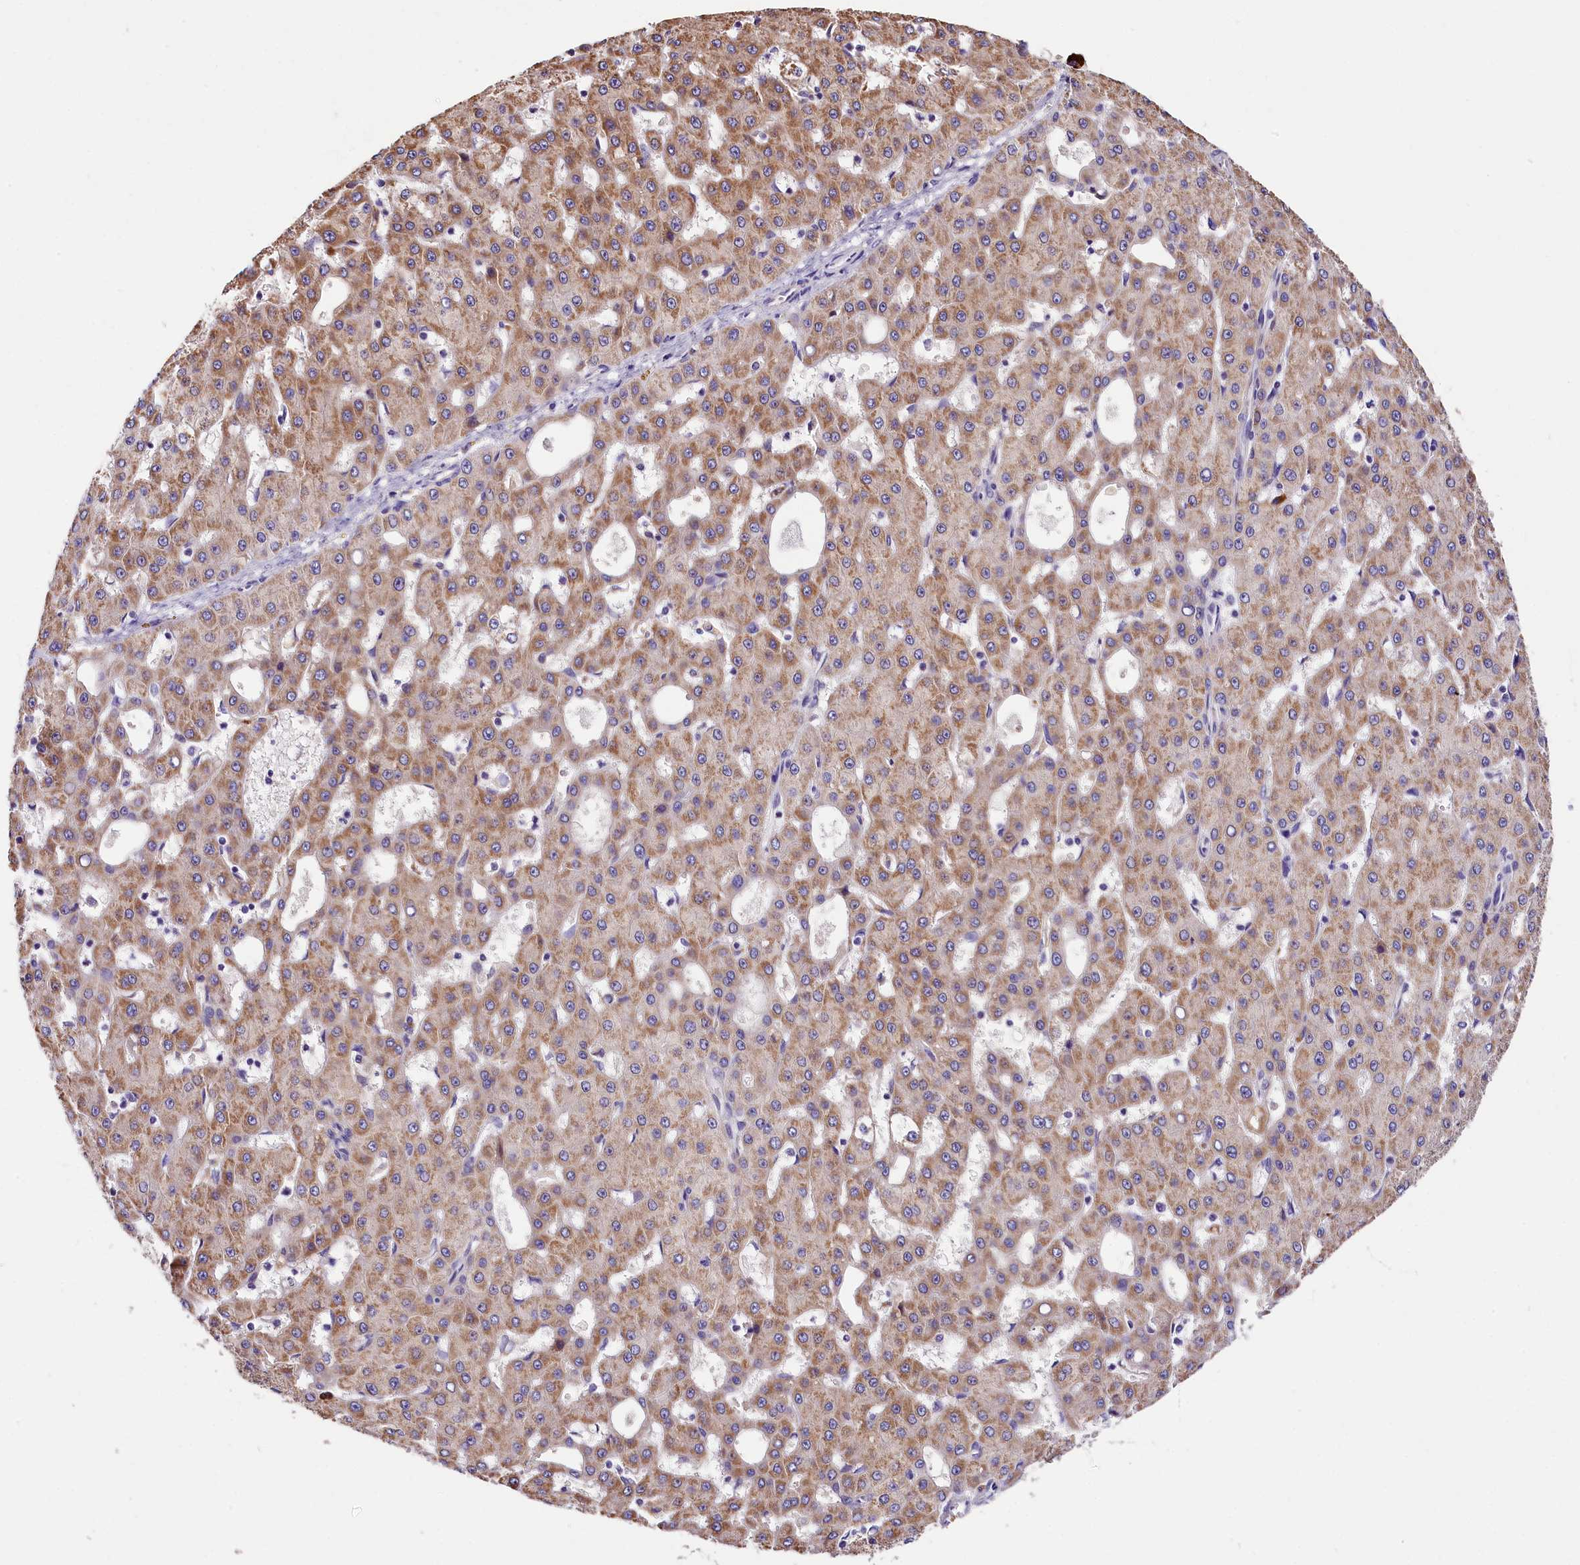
{"staining": {"intensity": "moderate", "quantity": "25%-75%", "location": "cytoplasmic/membranous"}, "tissue": "liver cancer", "cell_type": "Tumor cells", "image_type": "cancer", "snomed": [{"axis": "morphology", "description": "Carcinoma, Hepatocellular, NOS"}, {"axis": "topography", "description": "Liver"}], "caption": "There is medium levels of moderate cytoplasmic/membranous positivity in tumor cells of hepatocellular carcinoma (liver), as demonstrated by immunohistochemical staining (brown color).", "gene": "ACAA2", "patient": {"sex": "male", "age": 47}}